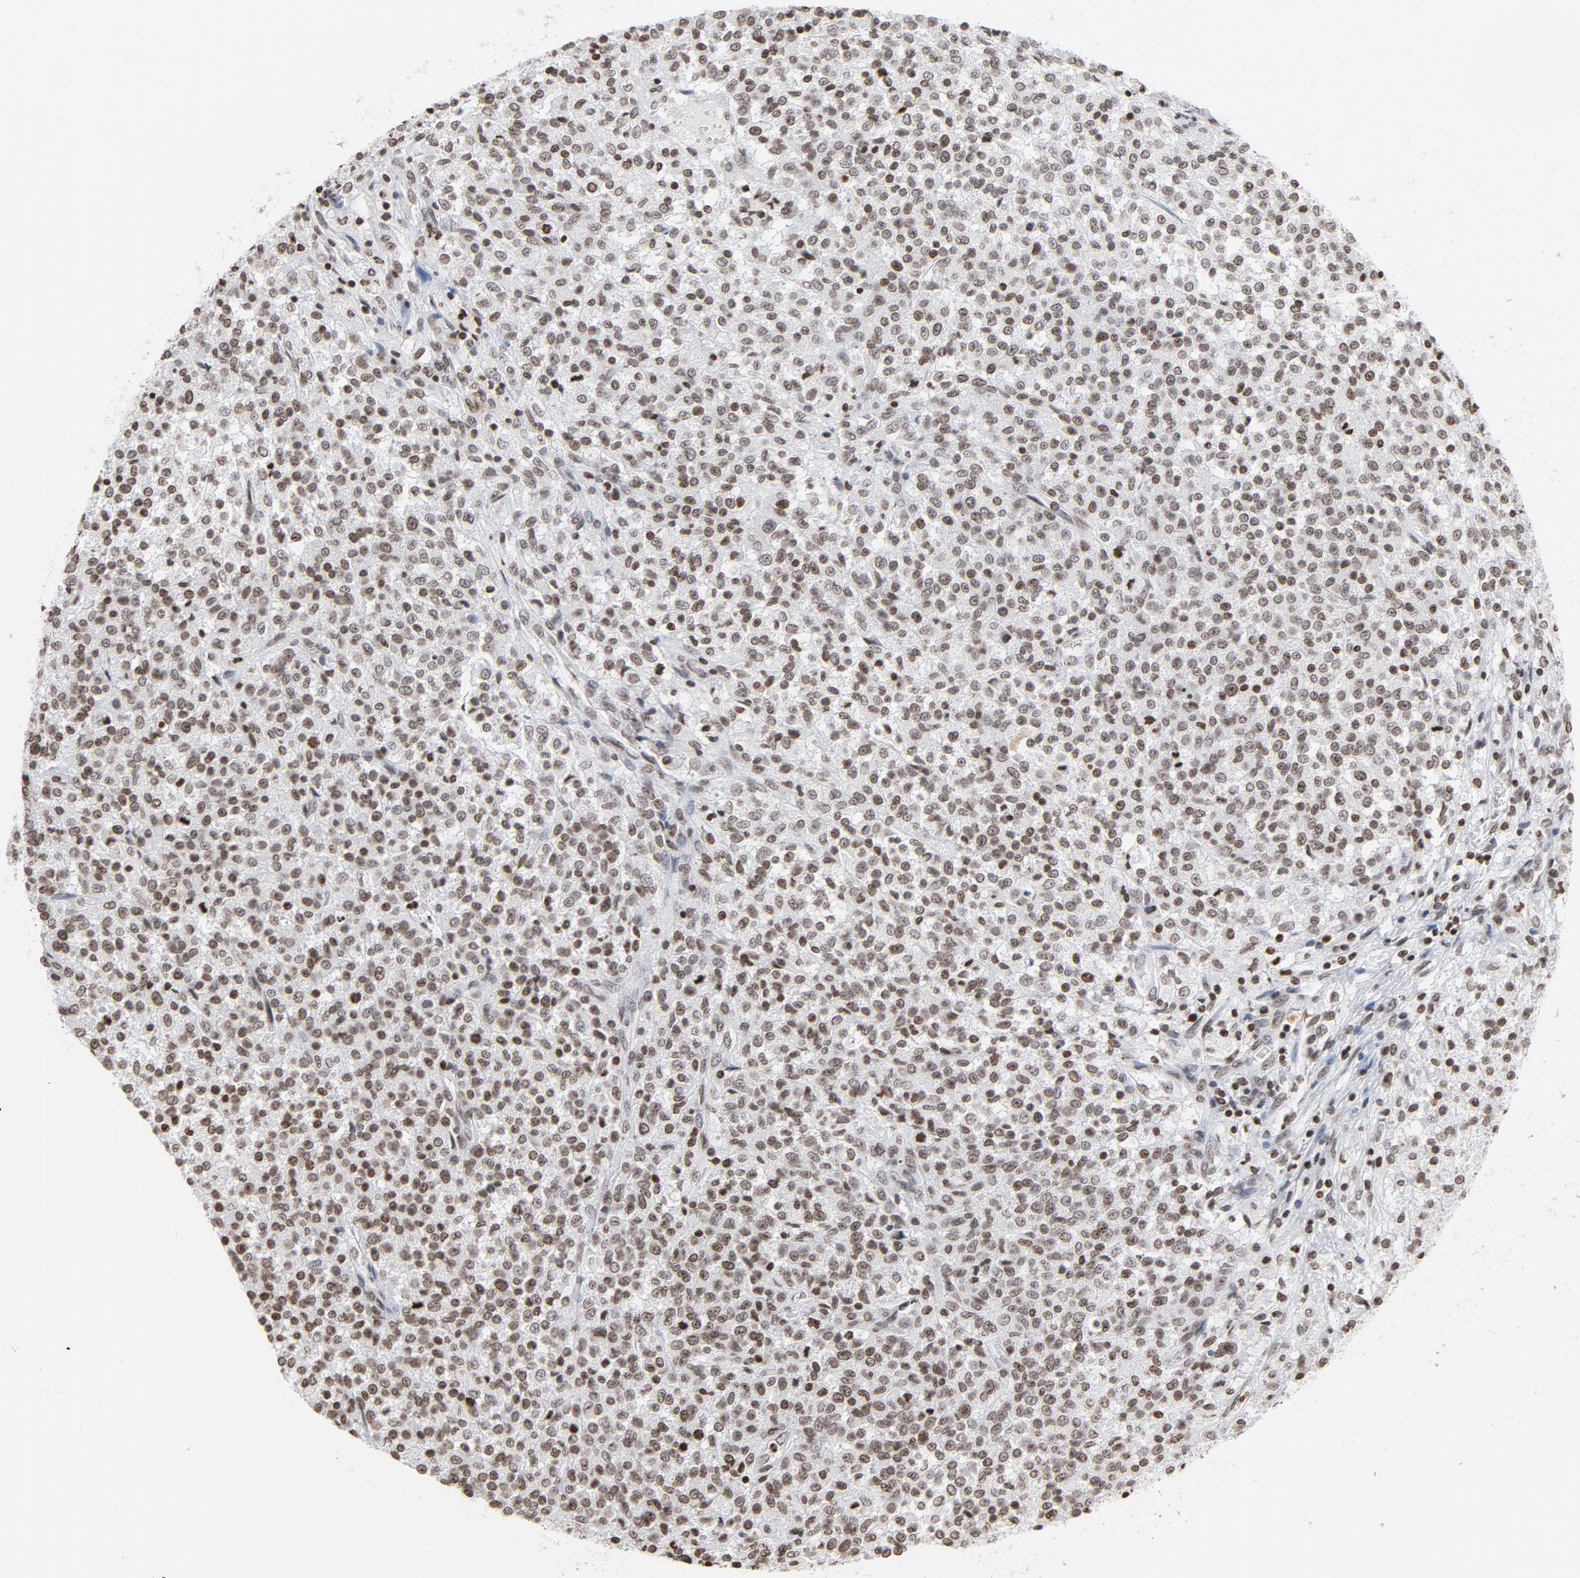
{"staining": {"intensity": "weak", "quantity": ">75%", "location": "nuclear"}, "tissue": "testis cancer", "cell_type": "Tumor cells", "image_type": "cancer", "snomed": [{"axis": "morphology", "description": "Seminoma, NOS"}, {"axis": "topography", "description": "Testis"}], "caption": "There is low levels of weak nuclear staining in tumor cells of seminoma (testis), as demonstrated by immunohistochemical staining (brown color).", "gene": "H2AC12", "patient": {"sex": "male", "age": 59}}